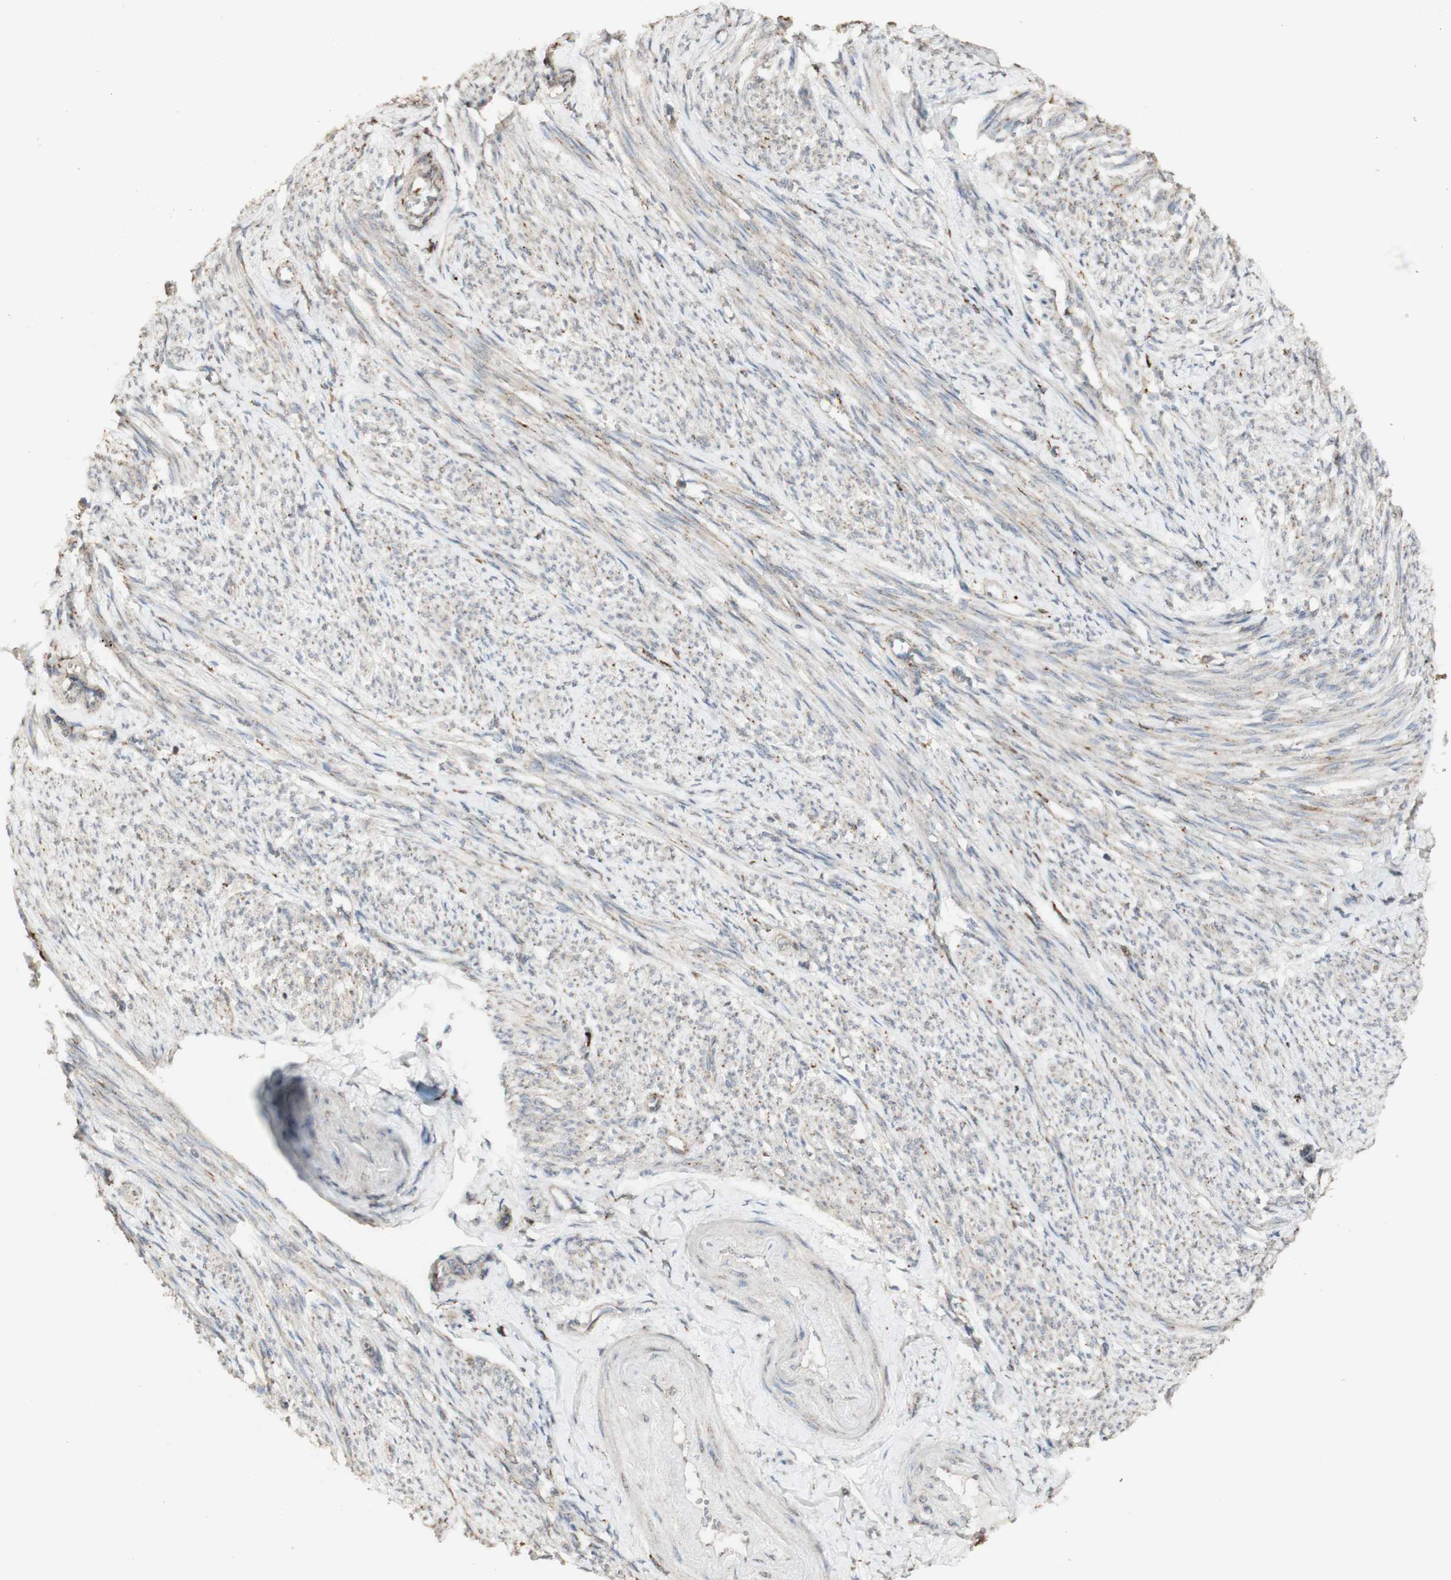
{"staining": {"intensity": "weak", "quantity": "25%-75%", "location": "cytoplasmic/membranous"}, "tissue": "smooth muscle", "cell_type": "Smooth muscle cells", "image_type": "normal", "snomed": [{"axis": "morphology", "description": "Normal tissue, NOS"}, {"axis": "topography", "description": "Smooth muscle"}], "caption": "Smooth muscle stained with immunohistochemistry (IHC) reveals weak cytoplasmic/membranous staining in about 25%-75% of smooth muscle cells.", "gene": "ATP6V1E1", "patient": {"sex": "female", "age": 65}}